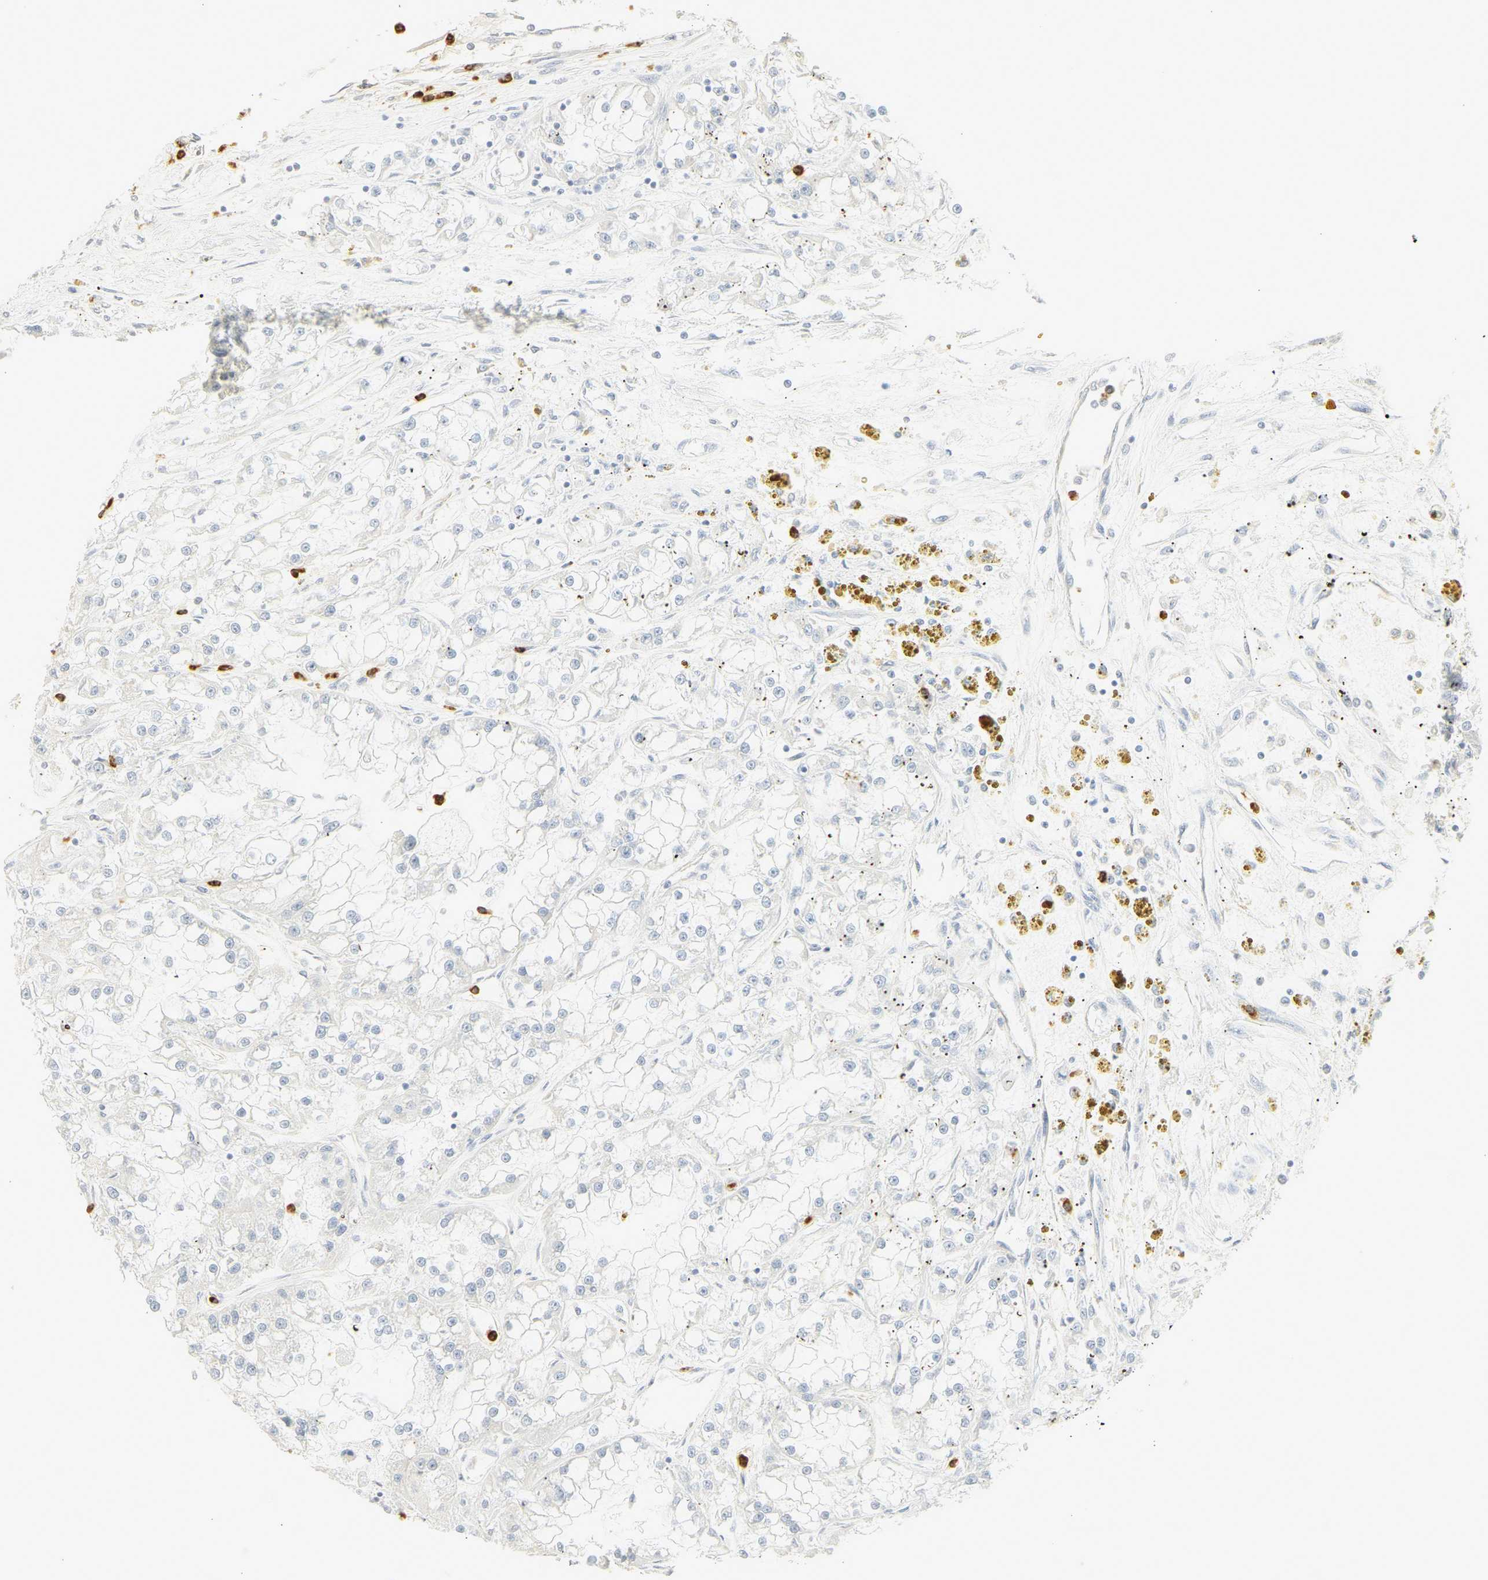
{"staining": {"intensity": "negative", "quantity": "none", "location": "none"}, "tissue": "renal cancer", "cell_type": "Tumor cells", "image_type": "cancer", "snomed": [{"axis": "morphology", "description": "Adenocarcinoma, NOS"}, {"axis": "topography", "description": "Kidney"}], "caption": "Image shows no protein positivity in tumor cells of renal cancer (adenocarcinoma) tissue.", "gene": "CEACAM5", "patient": {"sex": "female", "age": 52}}